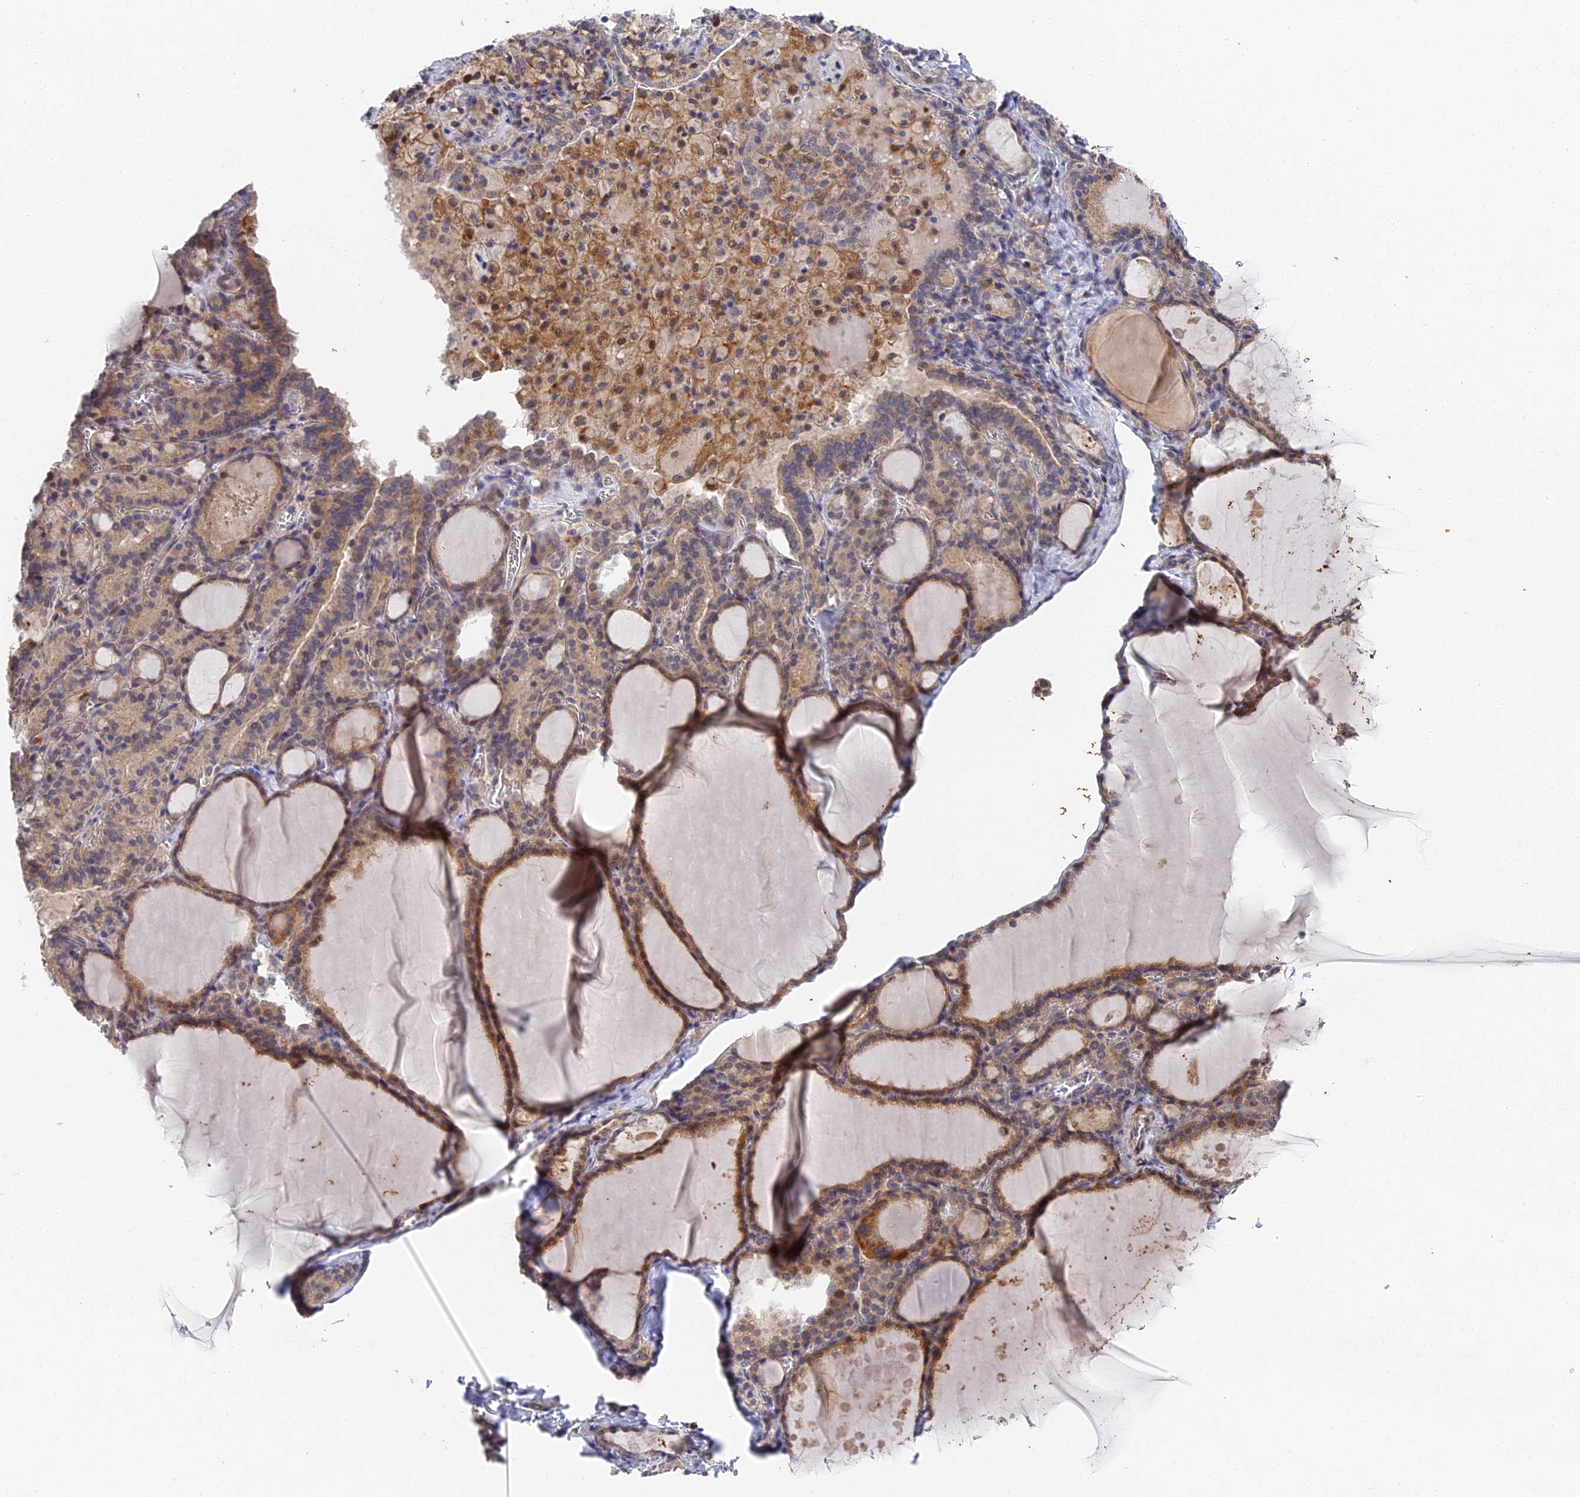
{"staining": {"intensity": "moderate", "quantity": ">75%", "location": "cytoplasmic/membranous,nuclear"}, "tissue": "thyroid gland", "cell_type": "Glandular cells", "image_type": "normal", "snomed": [{"axis": "morphology", "description": "Normal tissue, NOS"}, {"axis": "topography", "description": "Thyroid gland"}], "caption": "This is a photomicrograph of immunohistochemistry (IHC) staining of benign thyroid gland, which shows moderate expression in the cytoplasmic/membranous,nuclear of glandular cells.", "gene": "CCDC113", "patient": {"sex": "male", "age": 56}}